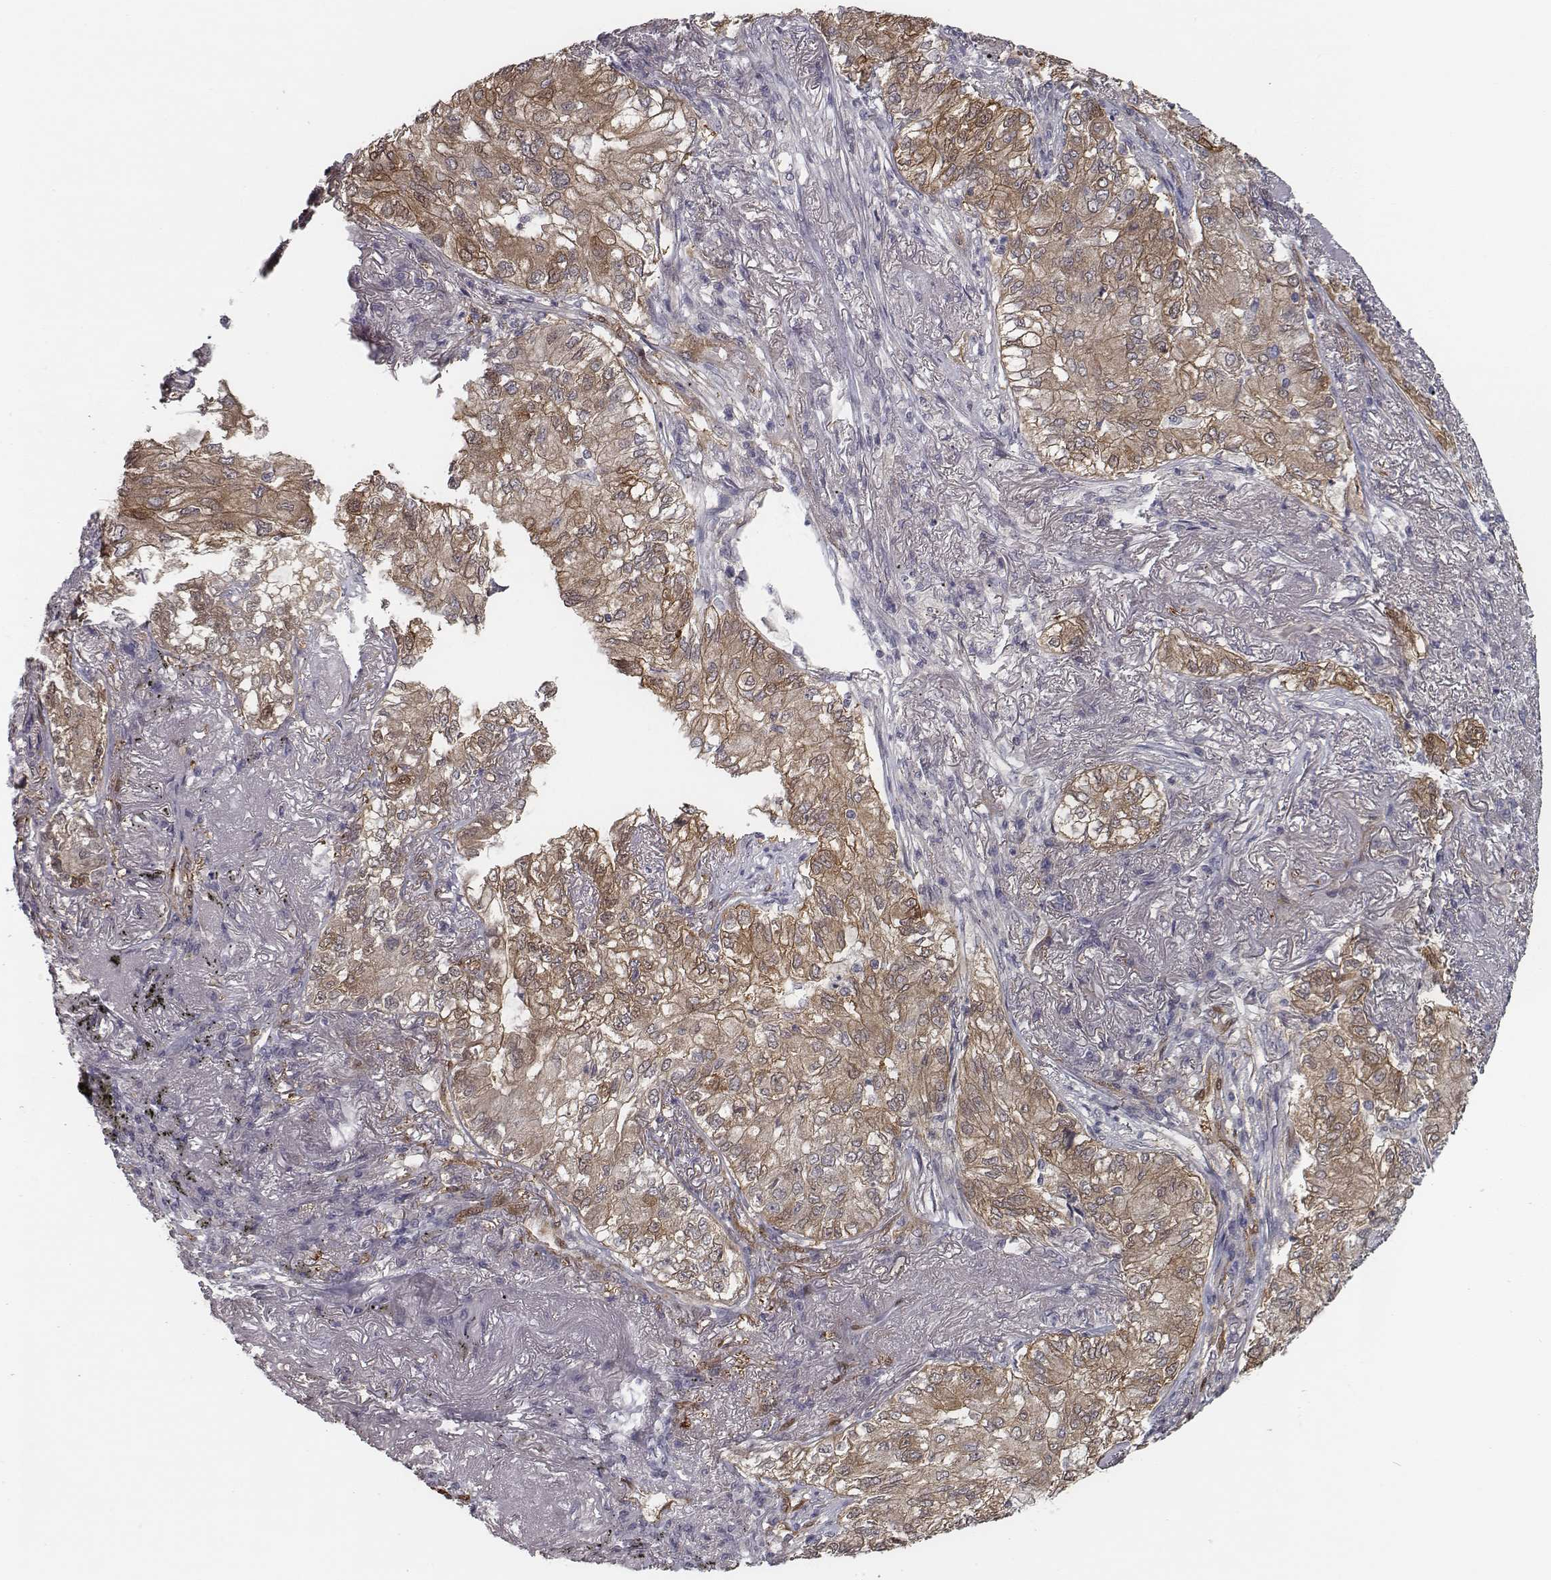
{"staining": {"intensity": "moderate", "quantity": ">75%", "location": "cytoplasmic/membranous"}, "tissue": "lung cancer", "cell_type": "Tumor cells", "image_type": "cancer", "snomed": [{"axis": "morphology", "description": "Adenocarcinoma, NOS"}, {"axis": "topography", "description": "Lung"}], "caption": "IHC of human lung cancer (adenocarcinoma) exhibits medium levels of moderate cytoplasmic/membranous positivity in about >75% of tumor cells. (DAB IHC with brightfield microscopy, high magnification).", "gene": "ISYNA1", "patient": {"sex": "female", "age": 73}}